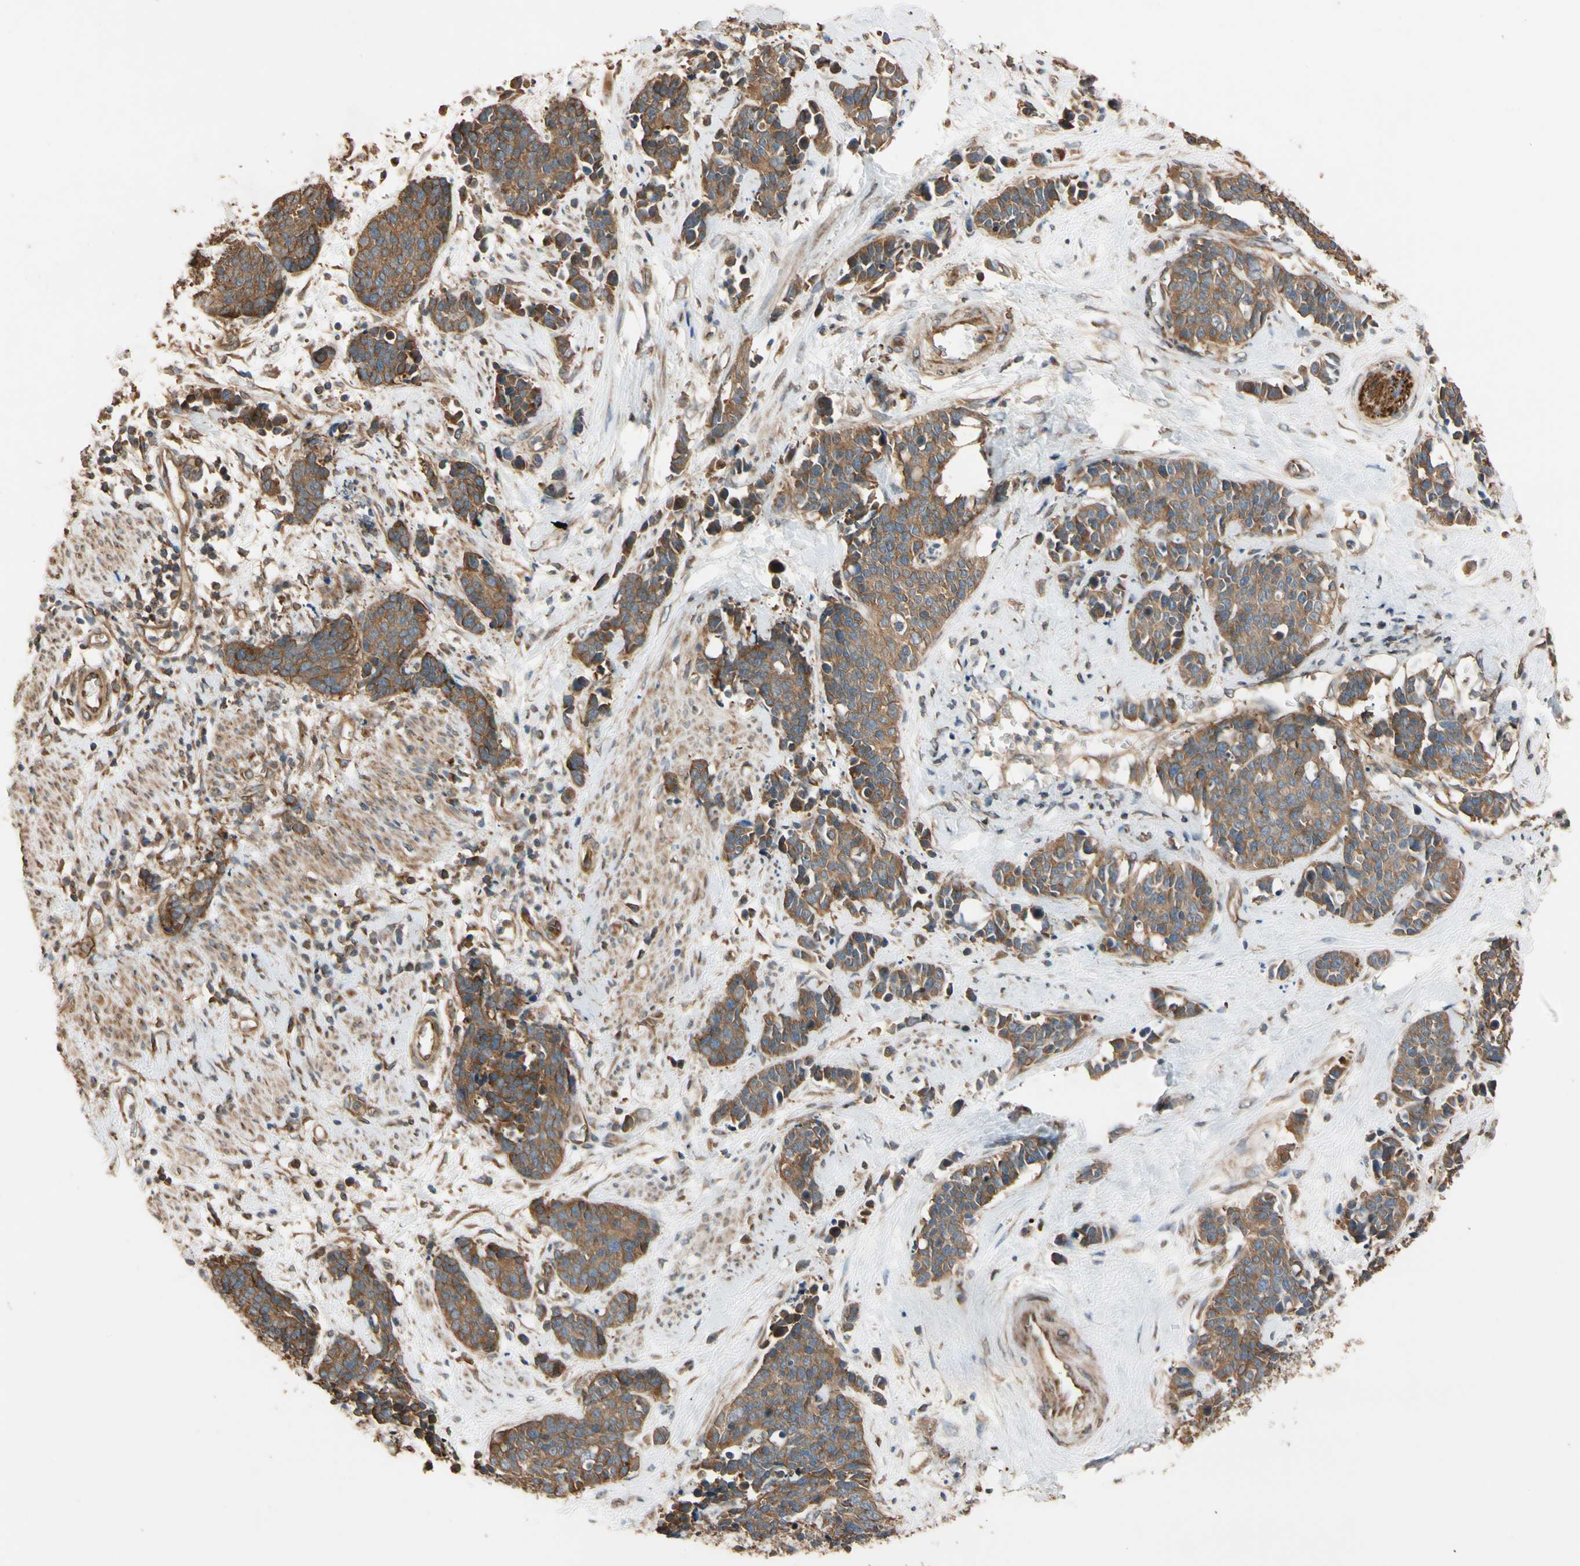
{"staining": {"intensity": "moderate", "quantity": ">75%", "location": "cytoplasmic/membranous"}, "tissue": "cervical cancer", "cell_type": "Tumor cells", "image_type": "cancer", "snomed": [{"axis": "morphology", "description": "Squamous cell carcinoma, NOS"}, {"axis": "topography", "description": "Cervix"}], "caption": "Immunohistochemistry (IHC) staining of cervical cancer, which demonstrates medium levels of moderate cytoplasmic/membranous staining in about >75% of tumor cells indicating moderate cytoplasmic/membranous protein staining. The staining was performed using DAB (brown) for protein detection and nuclei were counterstained in hematoxylin (blue).", "gene": "MGRN1", "patient": {"sex": "female", "age": 35}}